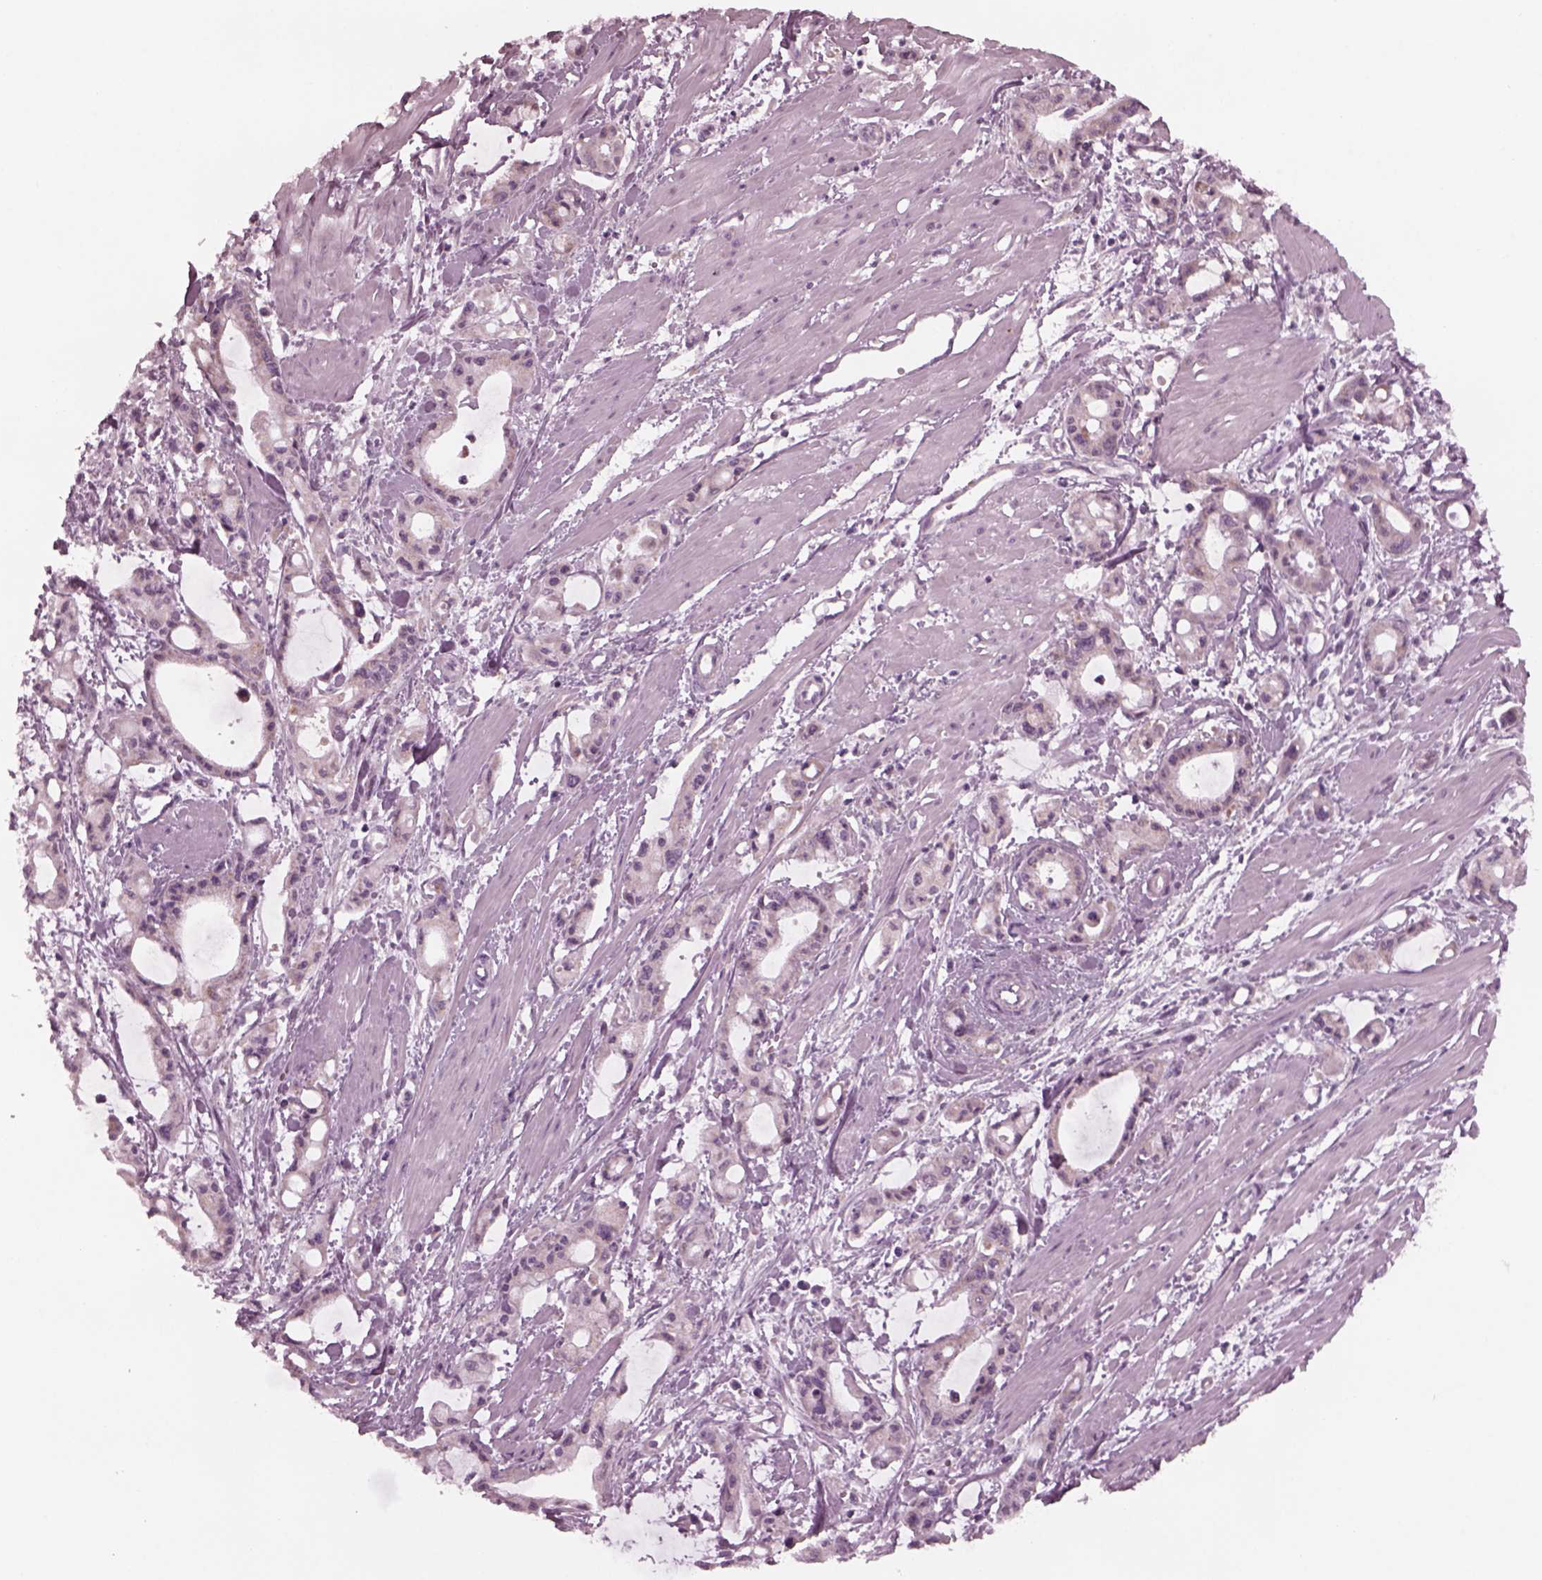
{"staining": {"intensity": "weak", "quantity": "<25%", "location": "cytoplasmic/membranous"}, "tissue": "pancreatic cancer", "cell_type": "Tumor cells", "image_type": "cancer", "snomed": [{"axis": "morphology", "description": "Adenocarcinoma, NOS"}, {"axis": "topography", "description": "Pancreas"}], "caption": "Immunohistochemical staining of pancreatic cancer exhibits no significant staining in tumor cells.", "gene": "CELSR3", "patient": {"sex": "male", "age": 48}}